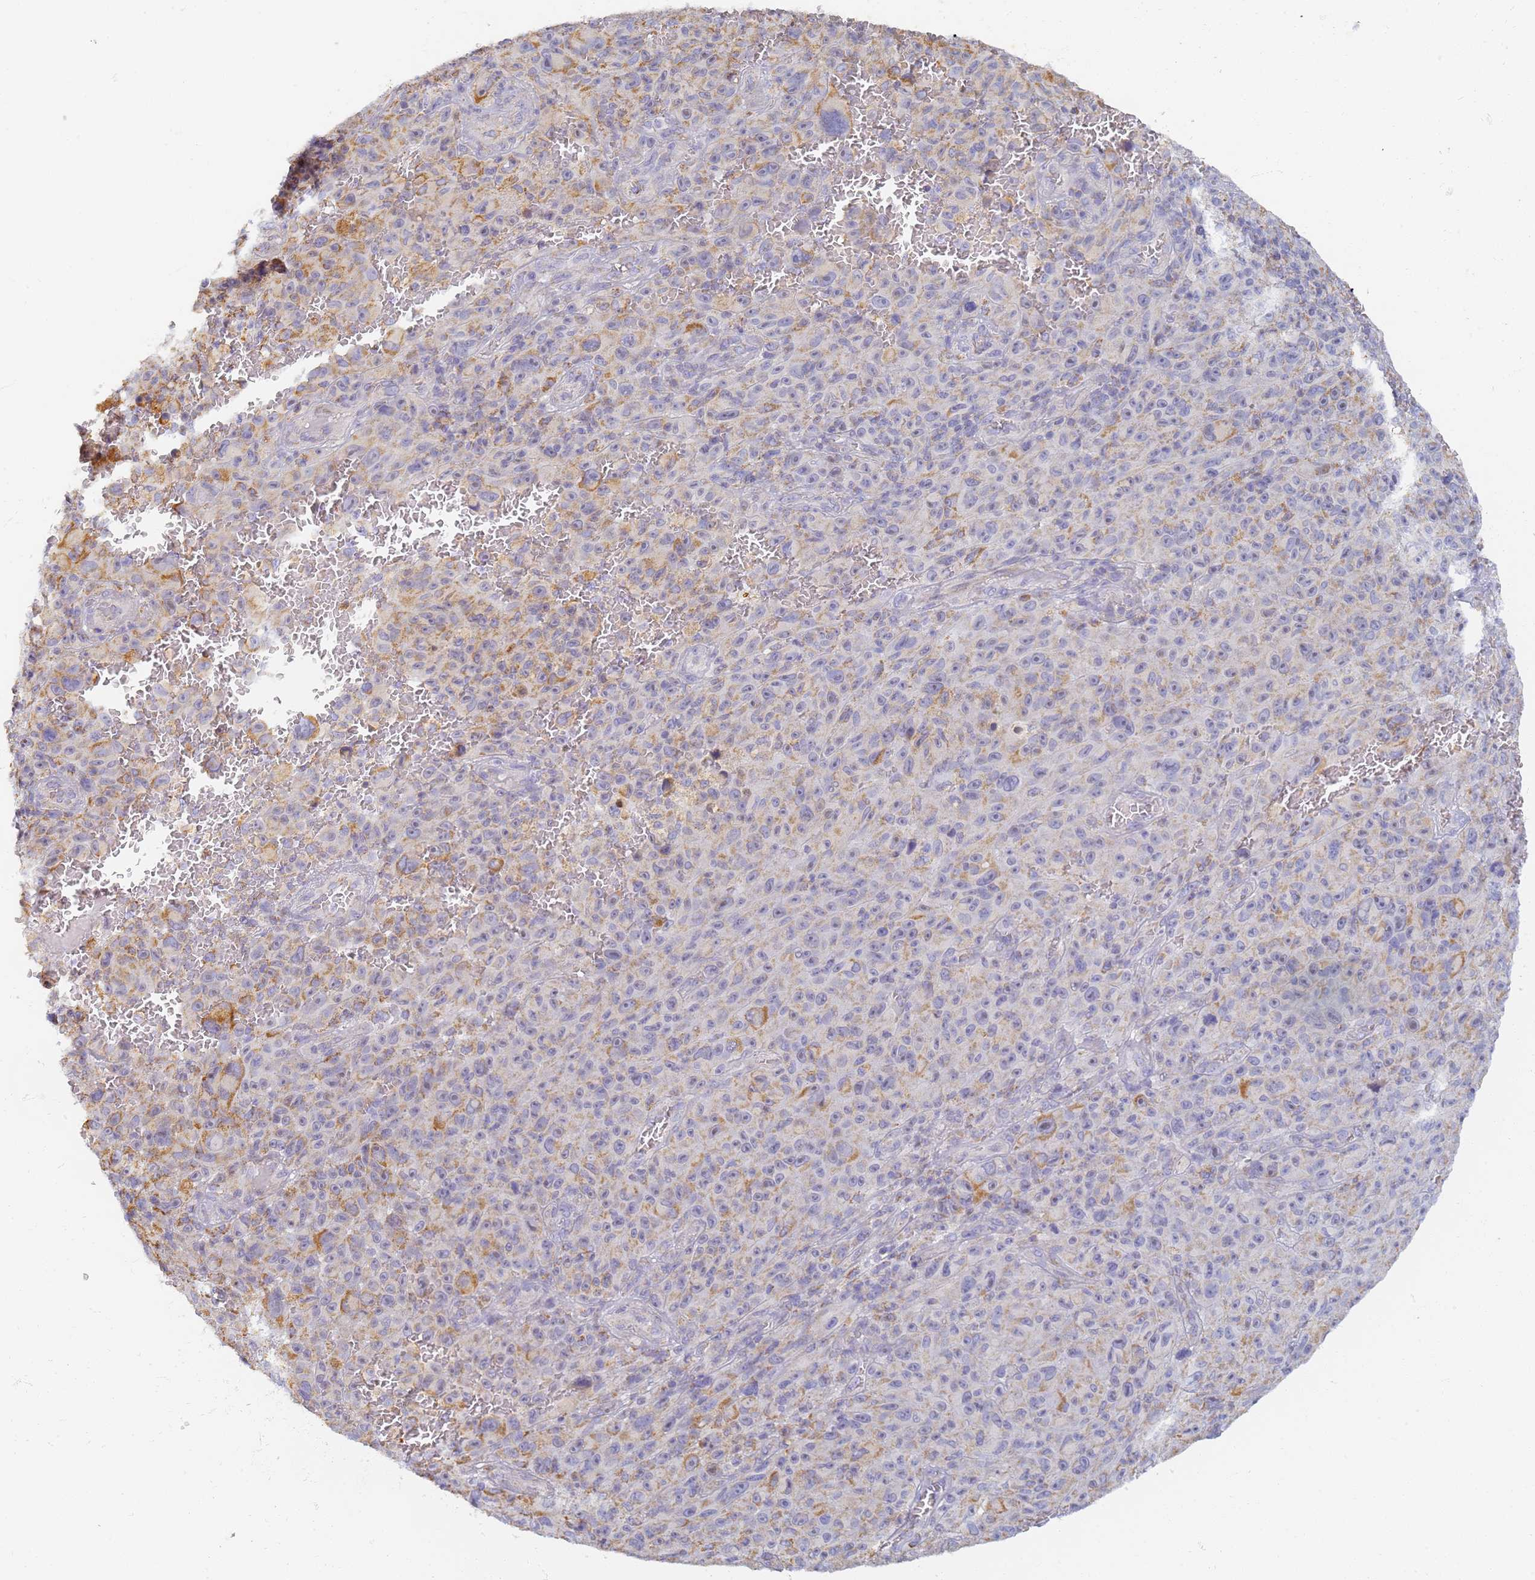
{"staining": {"intensity": "moderate", "quantity": "25%-75%", "location": "cytoplasmic/membranous"}, "tissue": "melanoma", "cell_type": "Tumor cells", "image_type": "cancer", "snomed": [{"axis": "morphology", "description": "Malignant melanoma, NOS"}, {"axis": "topography", "description": "Skin"}], "caption": "A brown stain highlights moderate cytoplasmic/membranous expression of a protein in human malignant melanoma tumor cells. (brown staining indicates protein expression, while blue staining denotes nuclei).", "gene": "UTP23", "patient": {"sex": "female", "age": 82}}